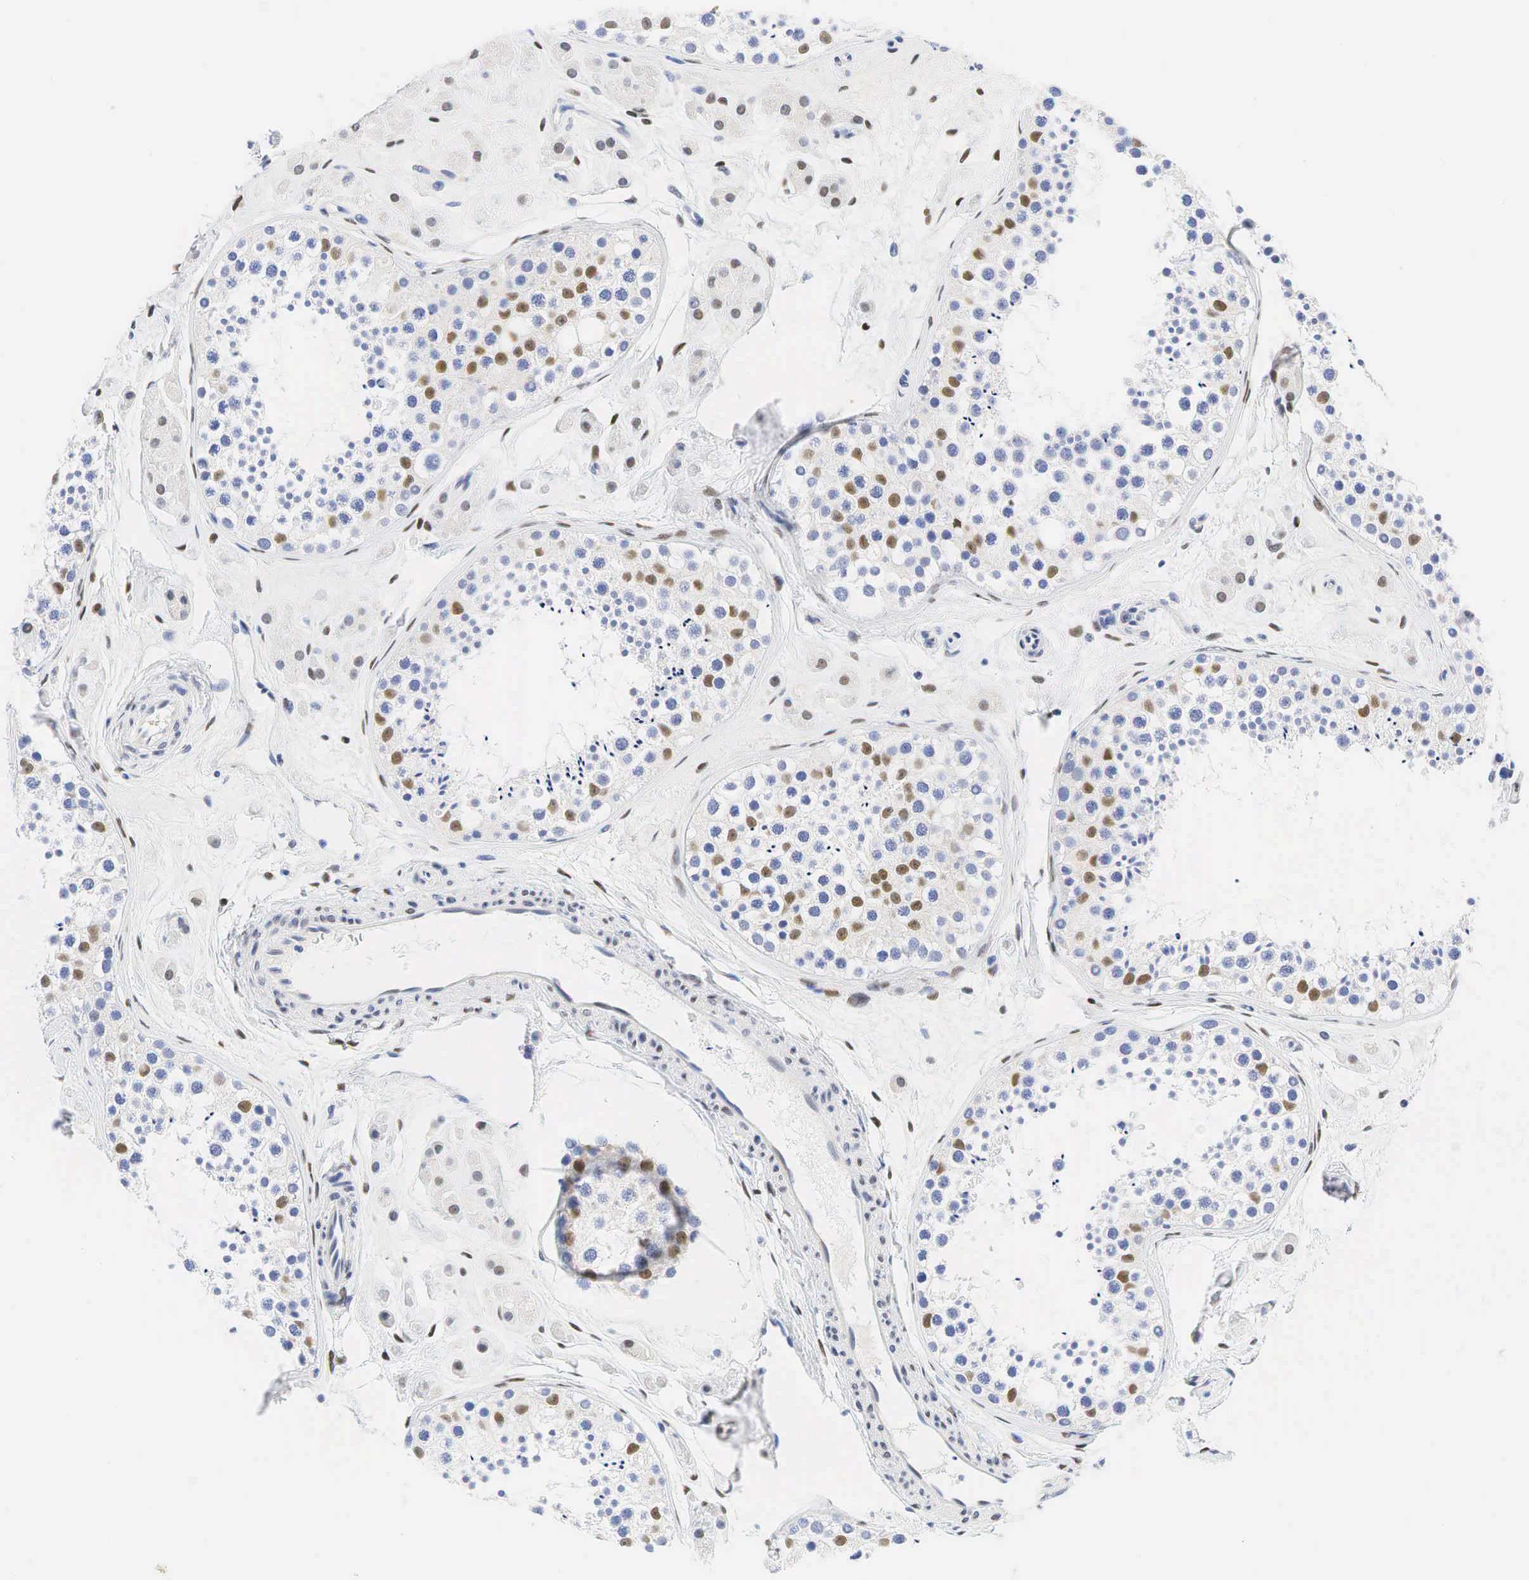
{"staining": {"intensity": "moderate", "quantity": "25%-75%", "location": "nuclear"}, "tissue": "testis", "cell_type": "Cells in seminiferous ducts", "image_type": "normal", "snomed": [{"axis": "morphology", "description": "Normal tissue, NOS"}, {"axis": "topography", "description": "Testis"}], "caption": "High-power microscopy captured an immunohistochemistry histopathology image of normal testis, revealing moderate nuclear expression in about 25%-75% of cells in seminiferous ducts.", "gene": "AR", "patient": {"sex": "male", "age": 38}}